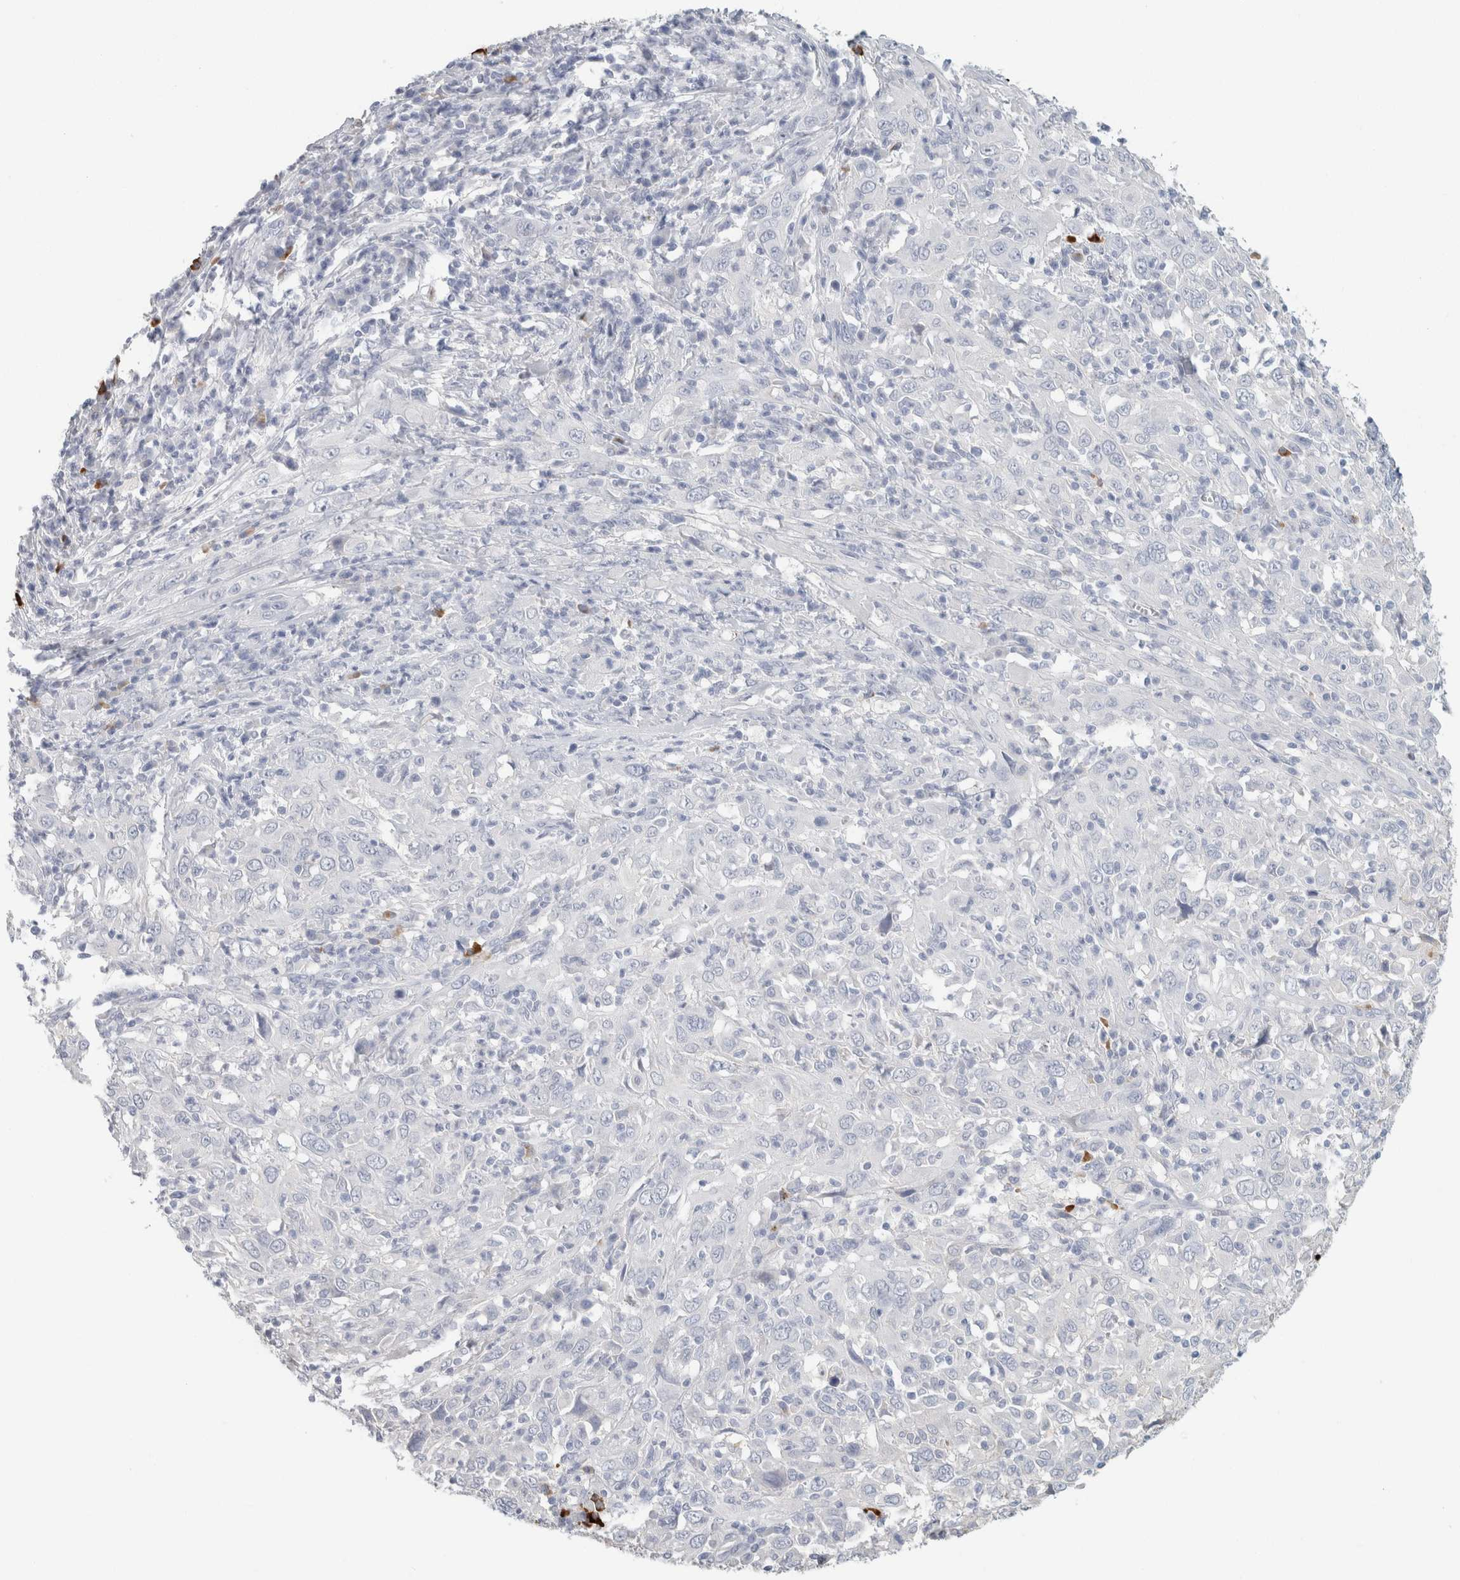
{"staining": {"intensity": "negative", "quantity": "none", "location": "none"}, "tissue": "cervical cancer", "cell_type": "Tumor cells", "image_type": "cancer", "snomed": [{"axis": "morphology", "description": "Squamous cell carcinoma, NOS"}, {"axis": "topography", "description": "Cervix"}], "caption": "High magnification brightfield microscopy of cervical squamous cell carcinoma stained with DAB (3,3'-diaminobenzidine) (brown) and counterstained with hematoxylin (blue): tumor cells show no significant expression.", "gene": "IL6", "patient": {"sex": "female", "age": 46}}